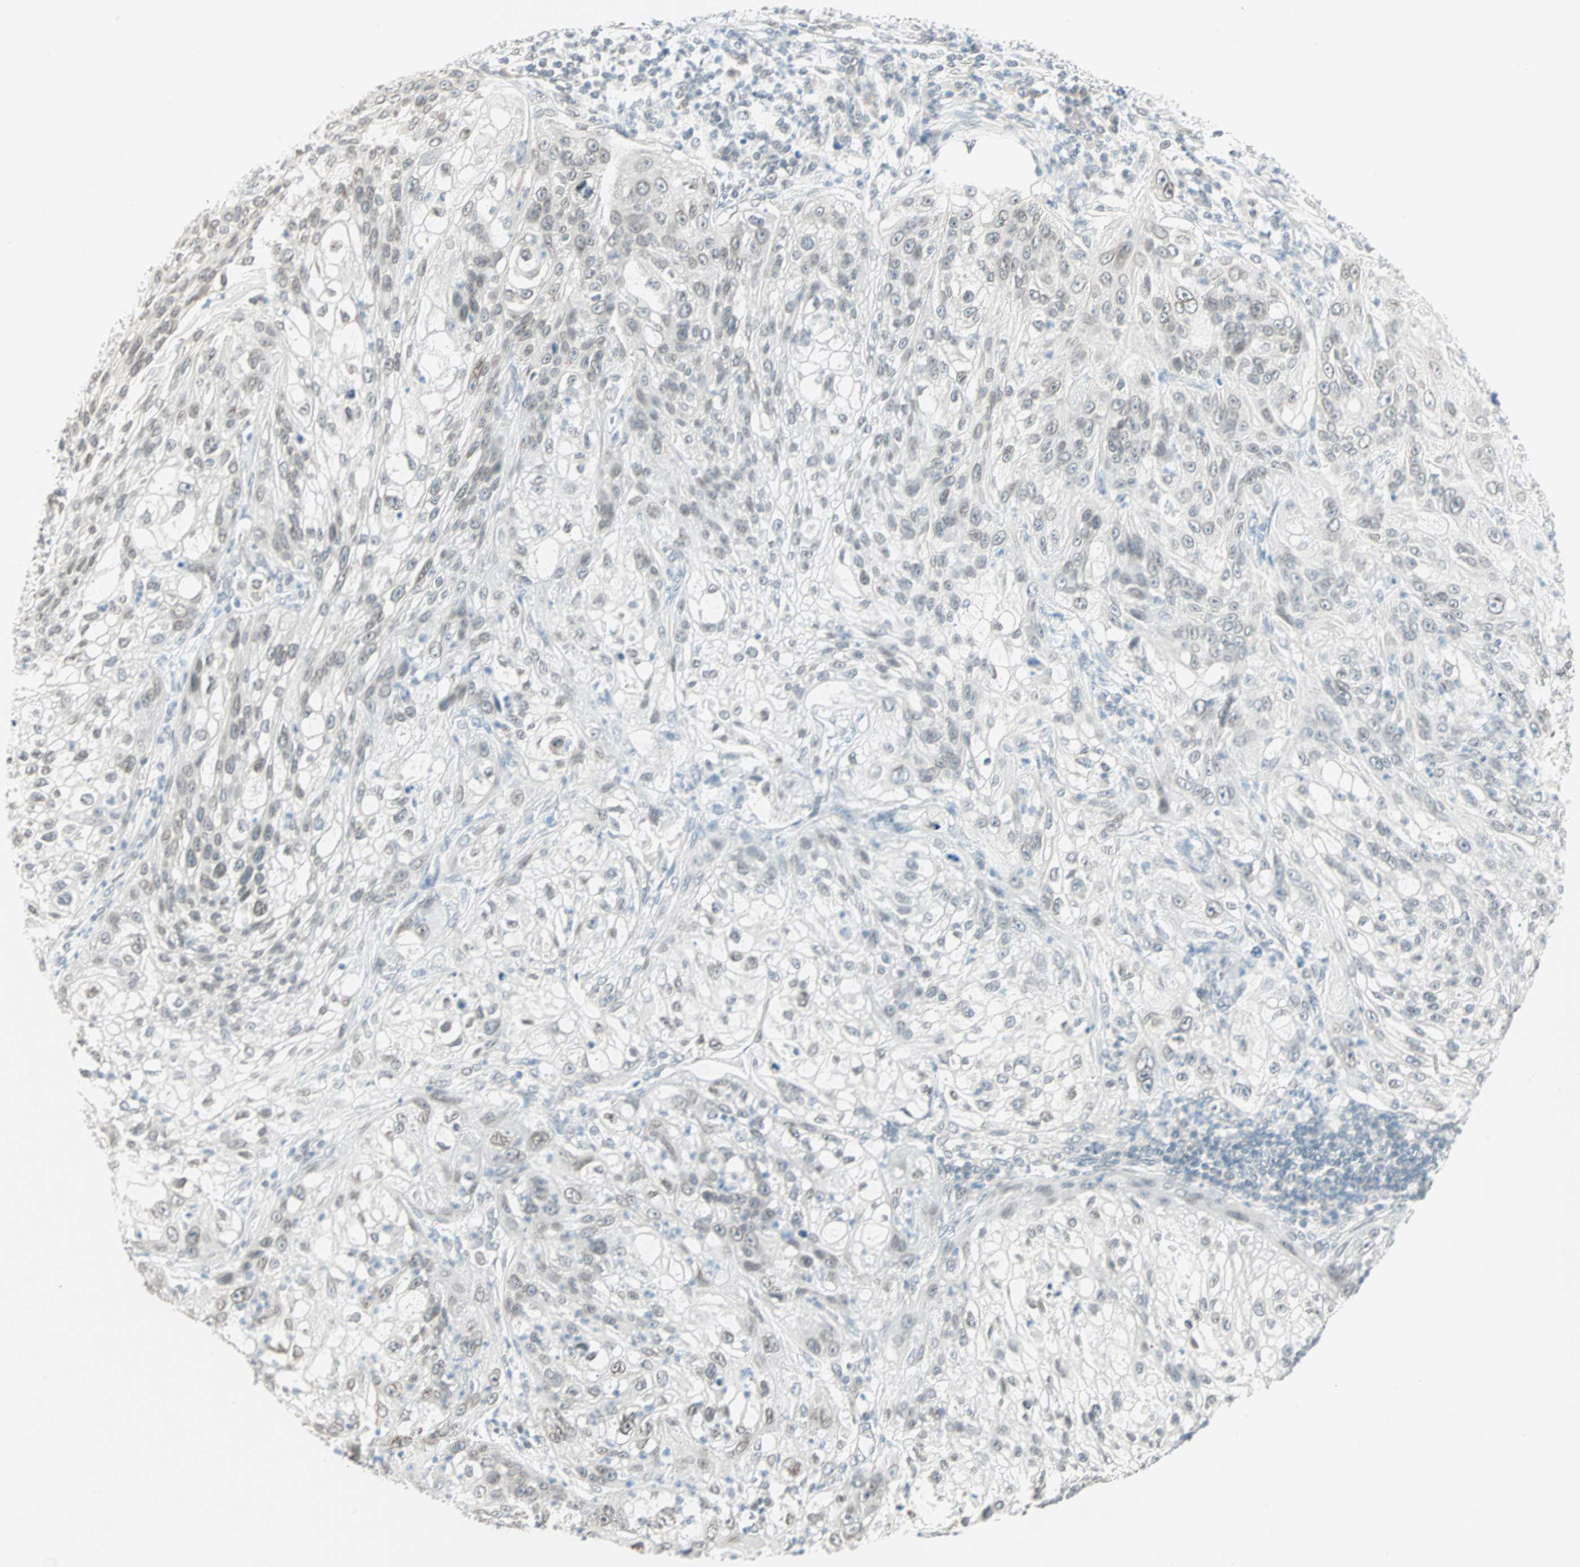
{"staining": {"intensity": "negative", "quantity": "none", "location": "none"}, "tissue": "lung cancer", "cell_type": "Tumor cells", "image_type": "cancer", "snomed": [{"axis": "morphology", "description": "Inflammation, NOS"}, {"axis": "morphology", "description": "Squamous cell carcinoma, NOS"}, {"axis": "topography", "description": "Lymph node"}, {"axis": "topography", "description": "Soft tissue"}, {"axis": "topography", "description": "Lung"}], "caption": "Immunohistochemical staining of lung squamous cell carcinoma reveals no significant positivity in tumor cells. (Immunohistochemistry, brightfield microscopy, high magnification).", "gene": "BCAN", "patient": {"sex": "male", "age": 66}}